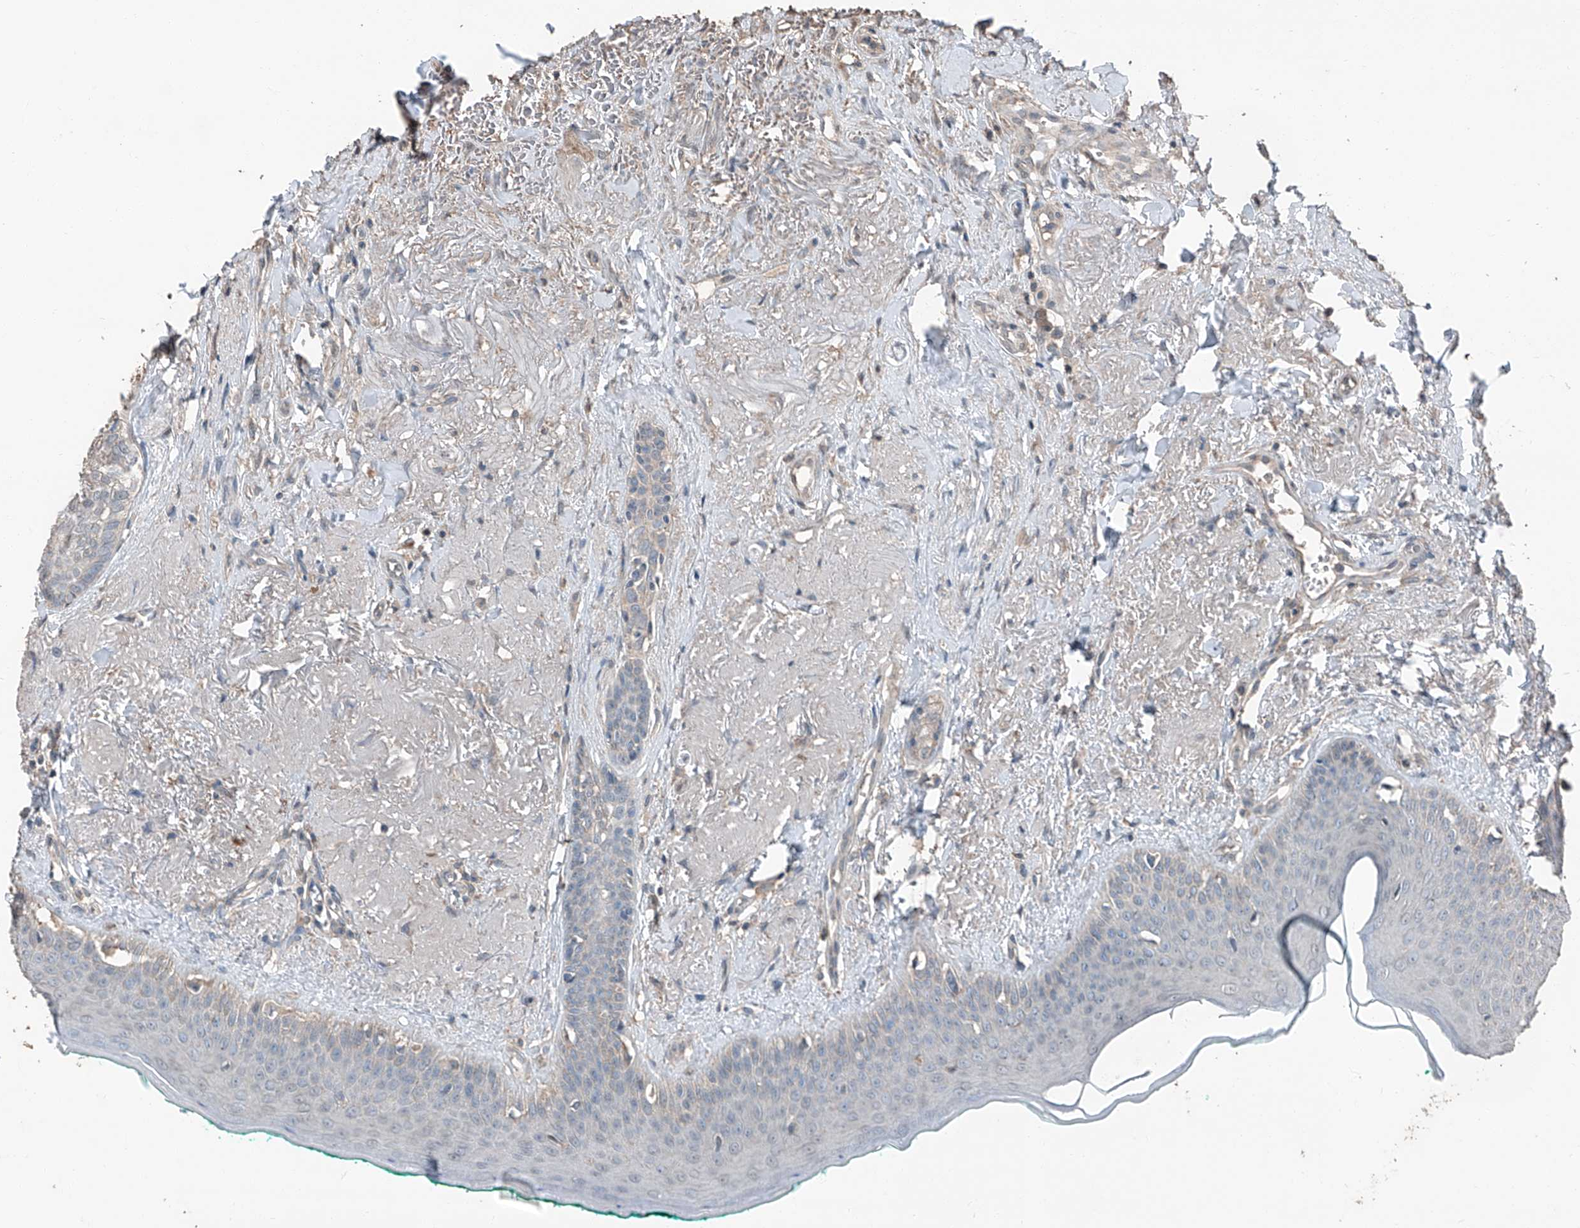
{"staining": {"intensity": "negative", "quantity": "none", "location": "none"}, "tissue": "oral mucosa", "cell_type": "Squamous epithelial cells", "image_type": "normal", "snomed": [{"axis": "morphology", "description": "Normal tissue, NOS"}, {"axis": "topography", "description": "Oral tissue"}], "caption": "Squamous epithelial cells show no significant protein positivity in benign oral mucosa. Brightfield microscopy of immunohistochemistry stained with DAB (brown) and hematoxylin (blue), captured at high magnification.", "gene": "MAMLD1", "patient": {"sex": "female", "age": 70}}